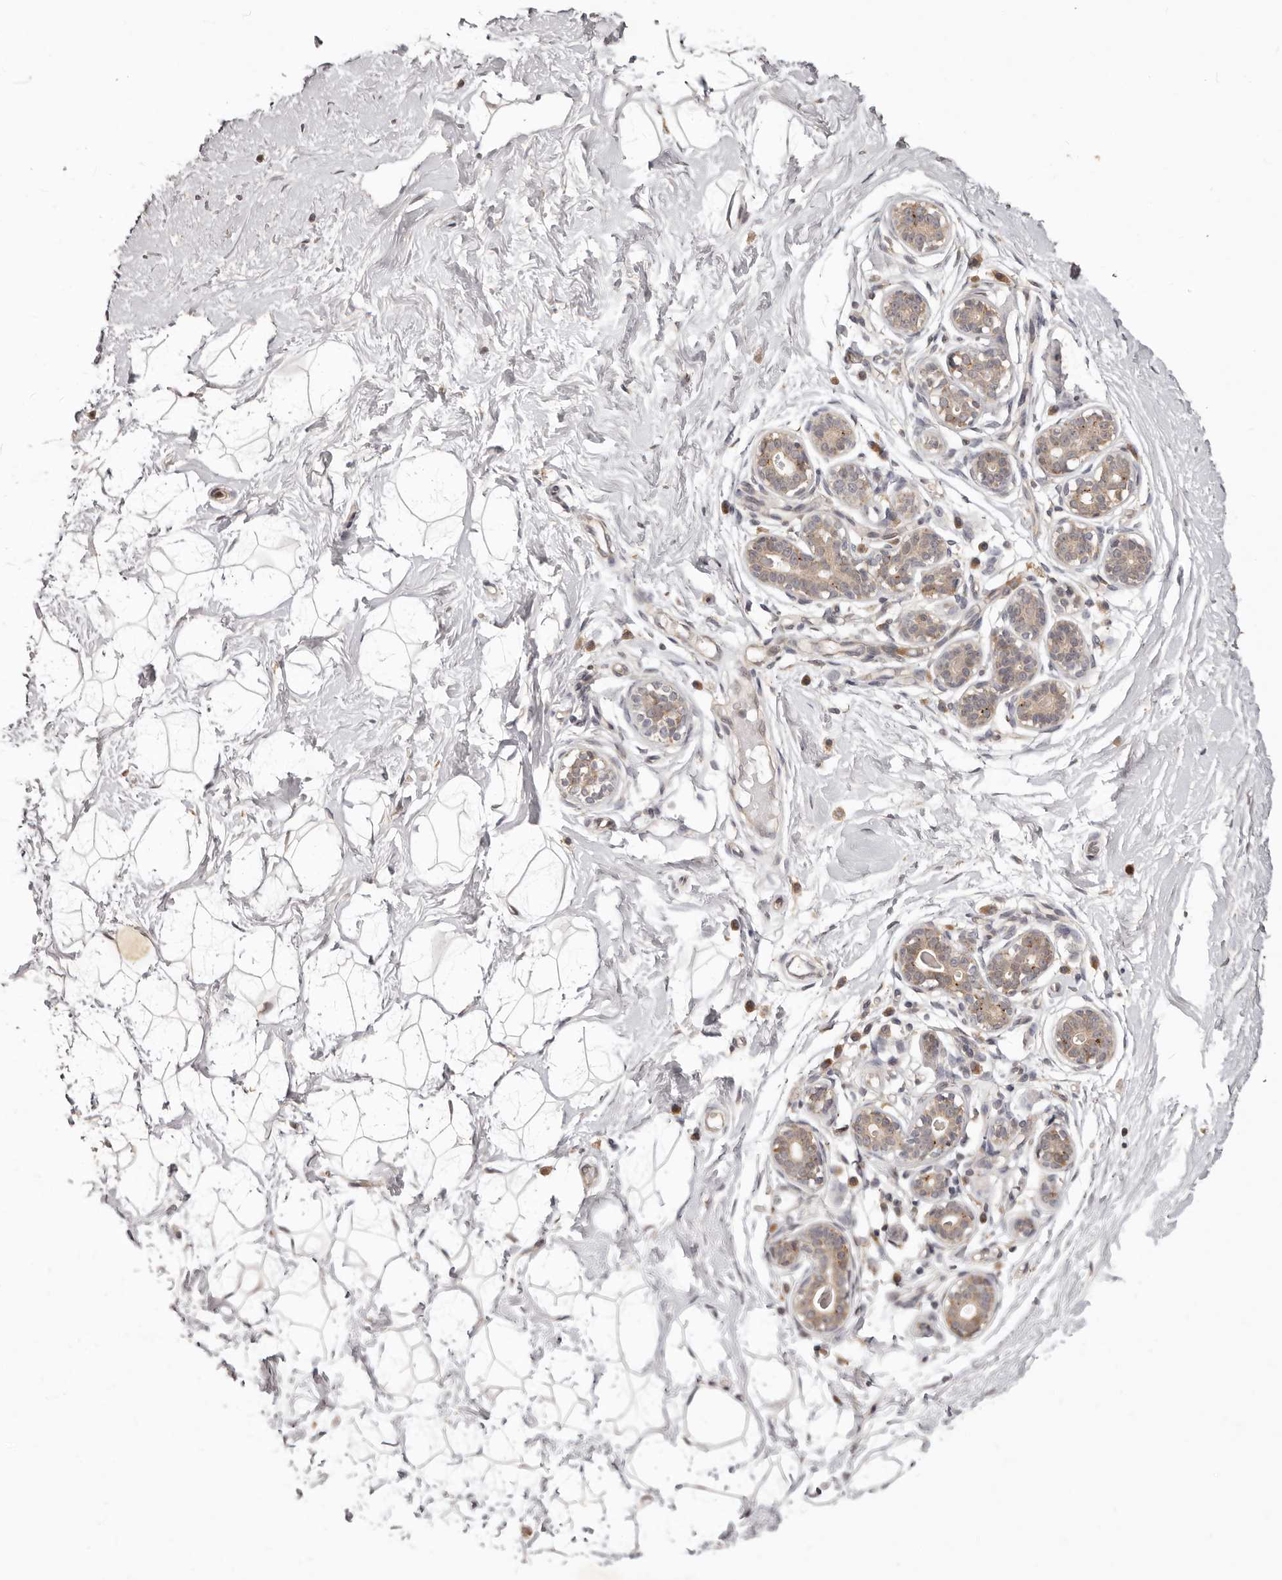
{"staining": {"intensity": "negative", "quantity": "none", "location": "none"}, "tissue": "breast", "cell_type": "Adipocytes", "image_type": "normal", "snomed": [{"axis": "morphology", "description": "Normal tissue, NOS"}, {"axis": "morphology", "description": "Adenoma, NOS"}, {"axis": "topography", "description": "Breast"}], "caption": "Unremarkable breast was stained to show a protein in brown. There is no significant staining in adipocytes.", "gene": "RNF187", "patient": {"sex": "female", "age": 23}}